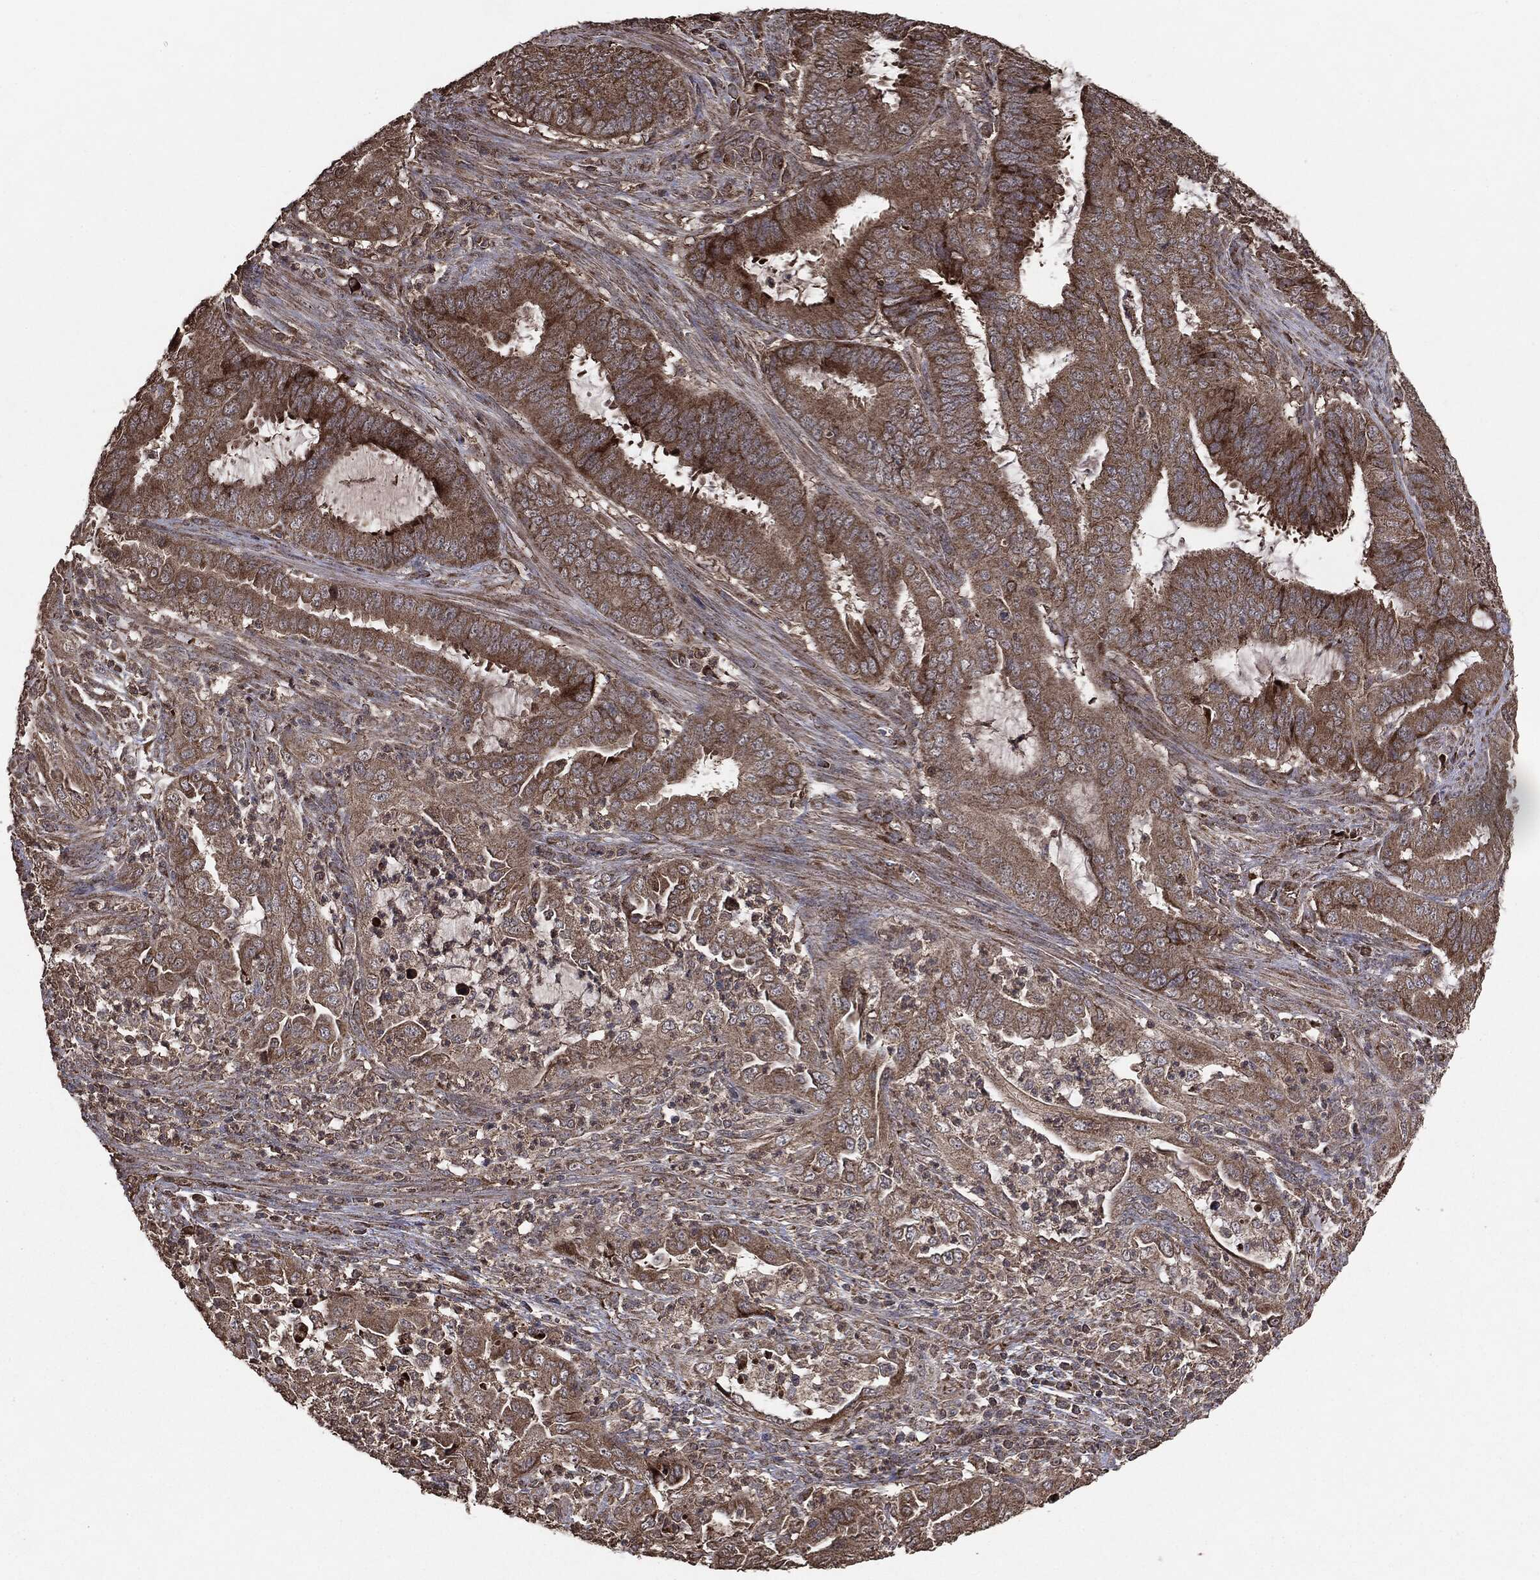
{"staining": {"intensity": "moderate", "quantity": ">75%", "location": "cytoplasmic/membranous"}, "tissue": "endometrial cancer", "cell_type": "Tumor cells", "image_type": "cancer", "snomed": [{"axis": "morphology", "description": "Adenocarcinoma, NOS"}, {"axis": "topography", "description": "Endometrium"}], "caption": "Brown immunohistochemical staining in human endometrial adenocarcinoma displays moderate cytoplasmic/membranous expression in about >75% of tumor cells. Immunohistochemistry (ihc) stains the protein in brown and the nuclei are stained blue.", "gene": "MTOR", "patient": {"sex": "female", "age": 51}}